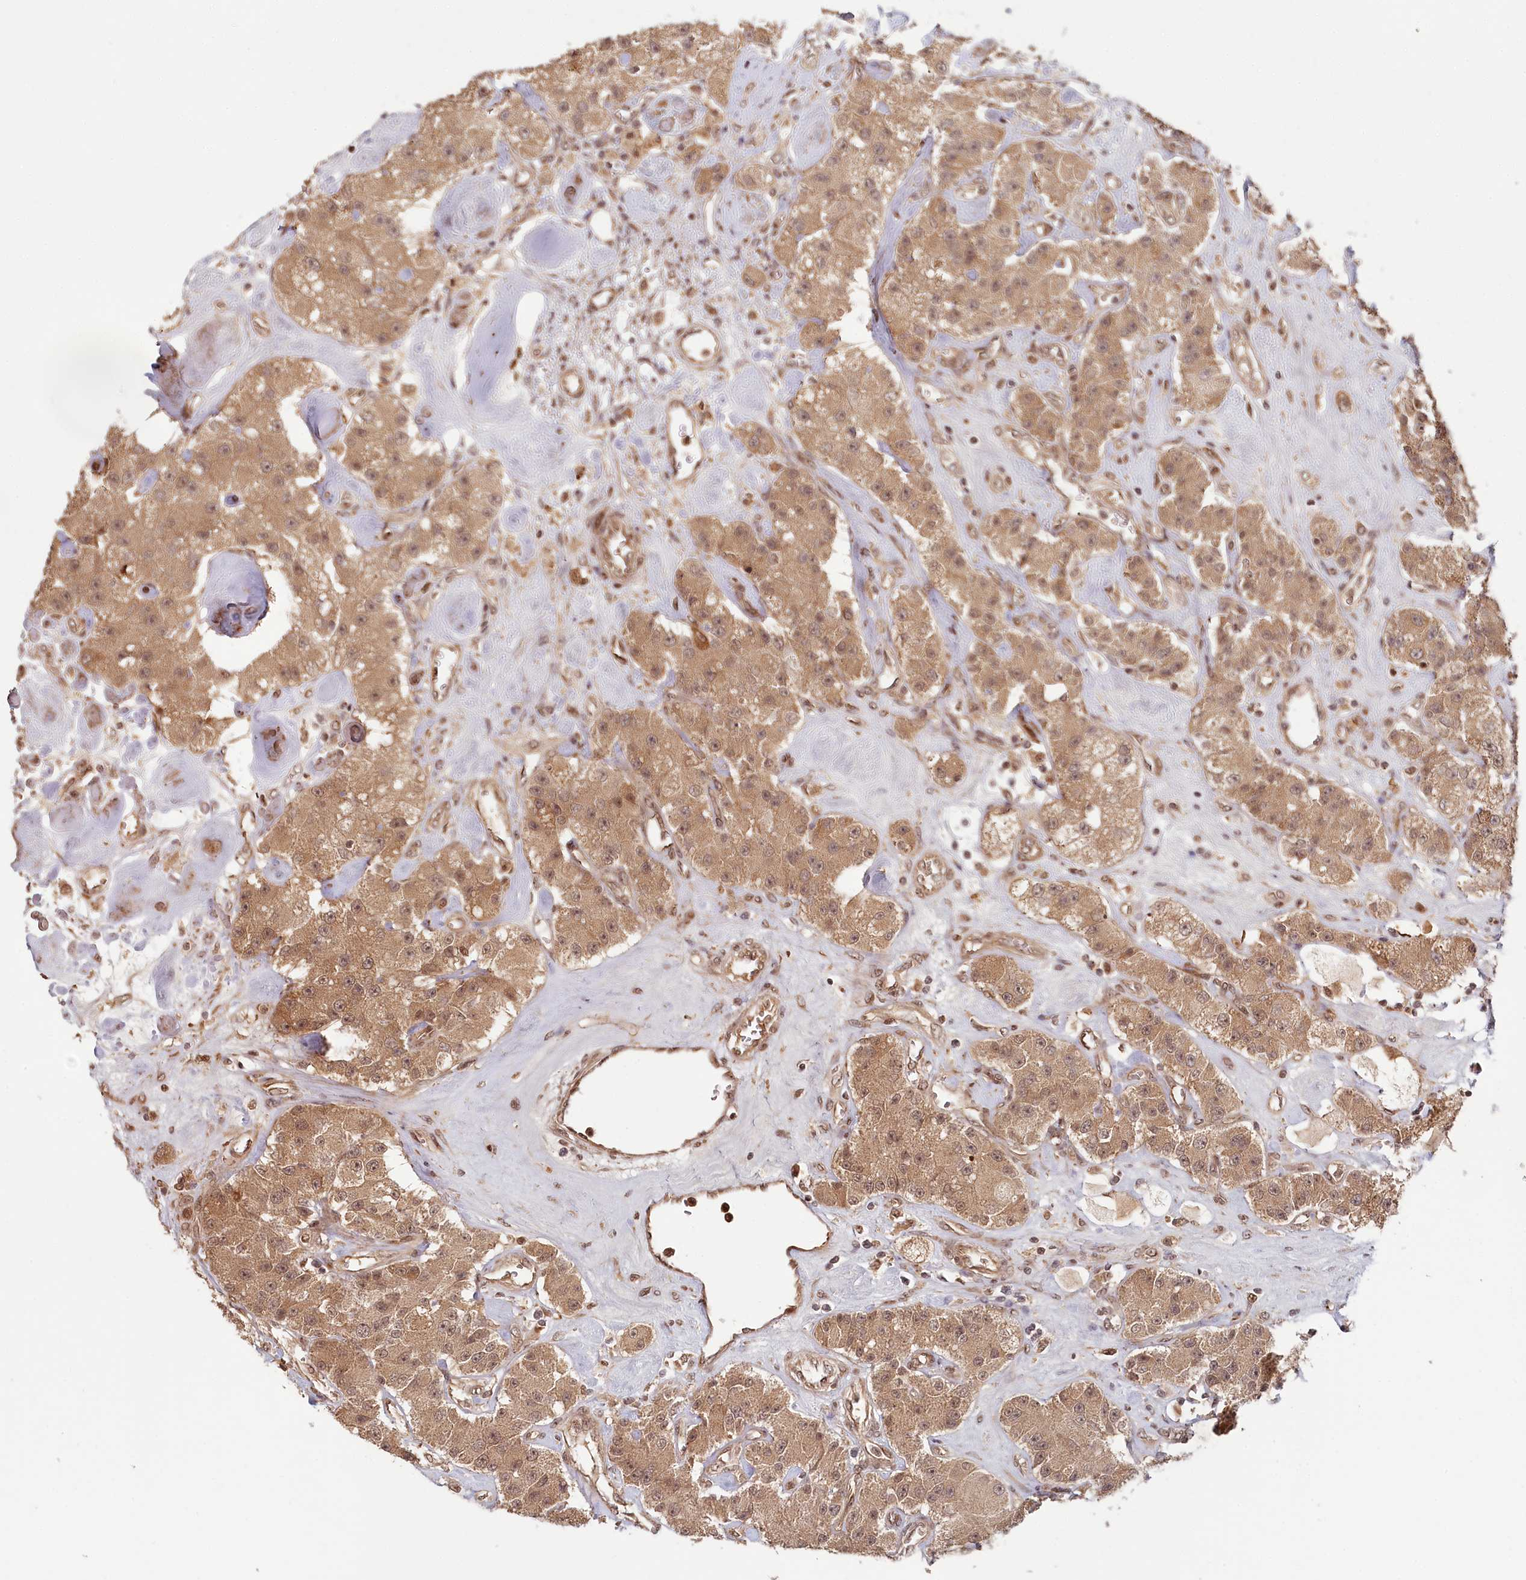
{"staining": {"intensity": "moderate", "quantity": ">75%", "location": "cytoplasmic/membranous,nuclear"}, "tissue": "carcinoid", "cell_type": "Tumor cells", "image_type": "cancer", "snomed": [{"axis": "morphology", "description": "Carcinoid, malignant, NOS"}, {"axis": "topography", "description": "Pancreas"}], "caption": "Immunohistochemistry staining of malignant carcinoid, which shows medium levels of moderate cytoplasmic/membranous and nuclear expression in approximately >75% of tumor cells indicating moderate cytoplasmic/membranous and nuclear protein expression. The staining was performed using DAB (3,3'-diaminobenzidine) (brown) for protein detection and nuclei were counterstained in hematoxylin (blue).", "gene": "WAPL", "patient": {"sex": "male", "age": 41}}